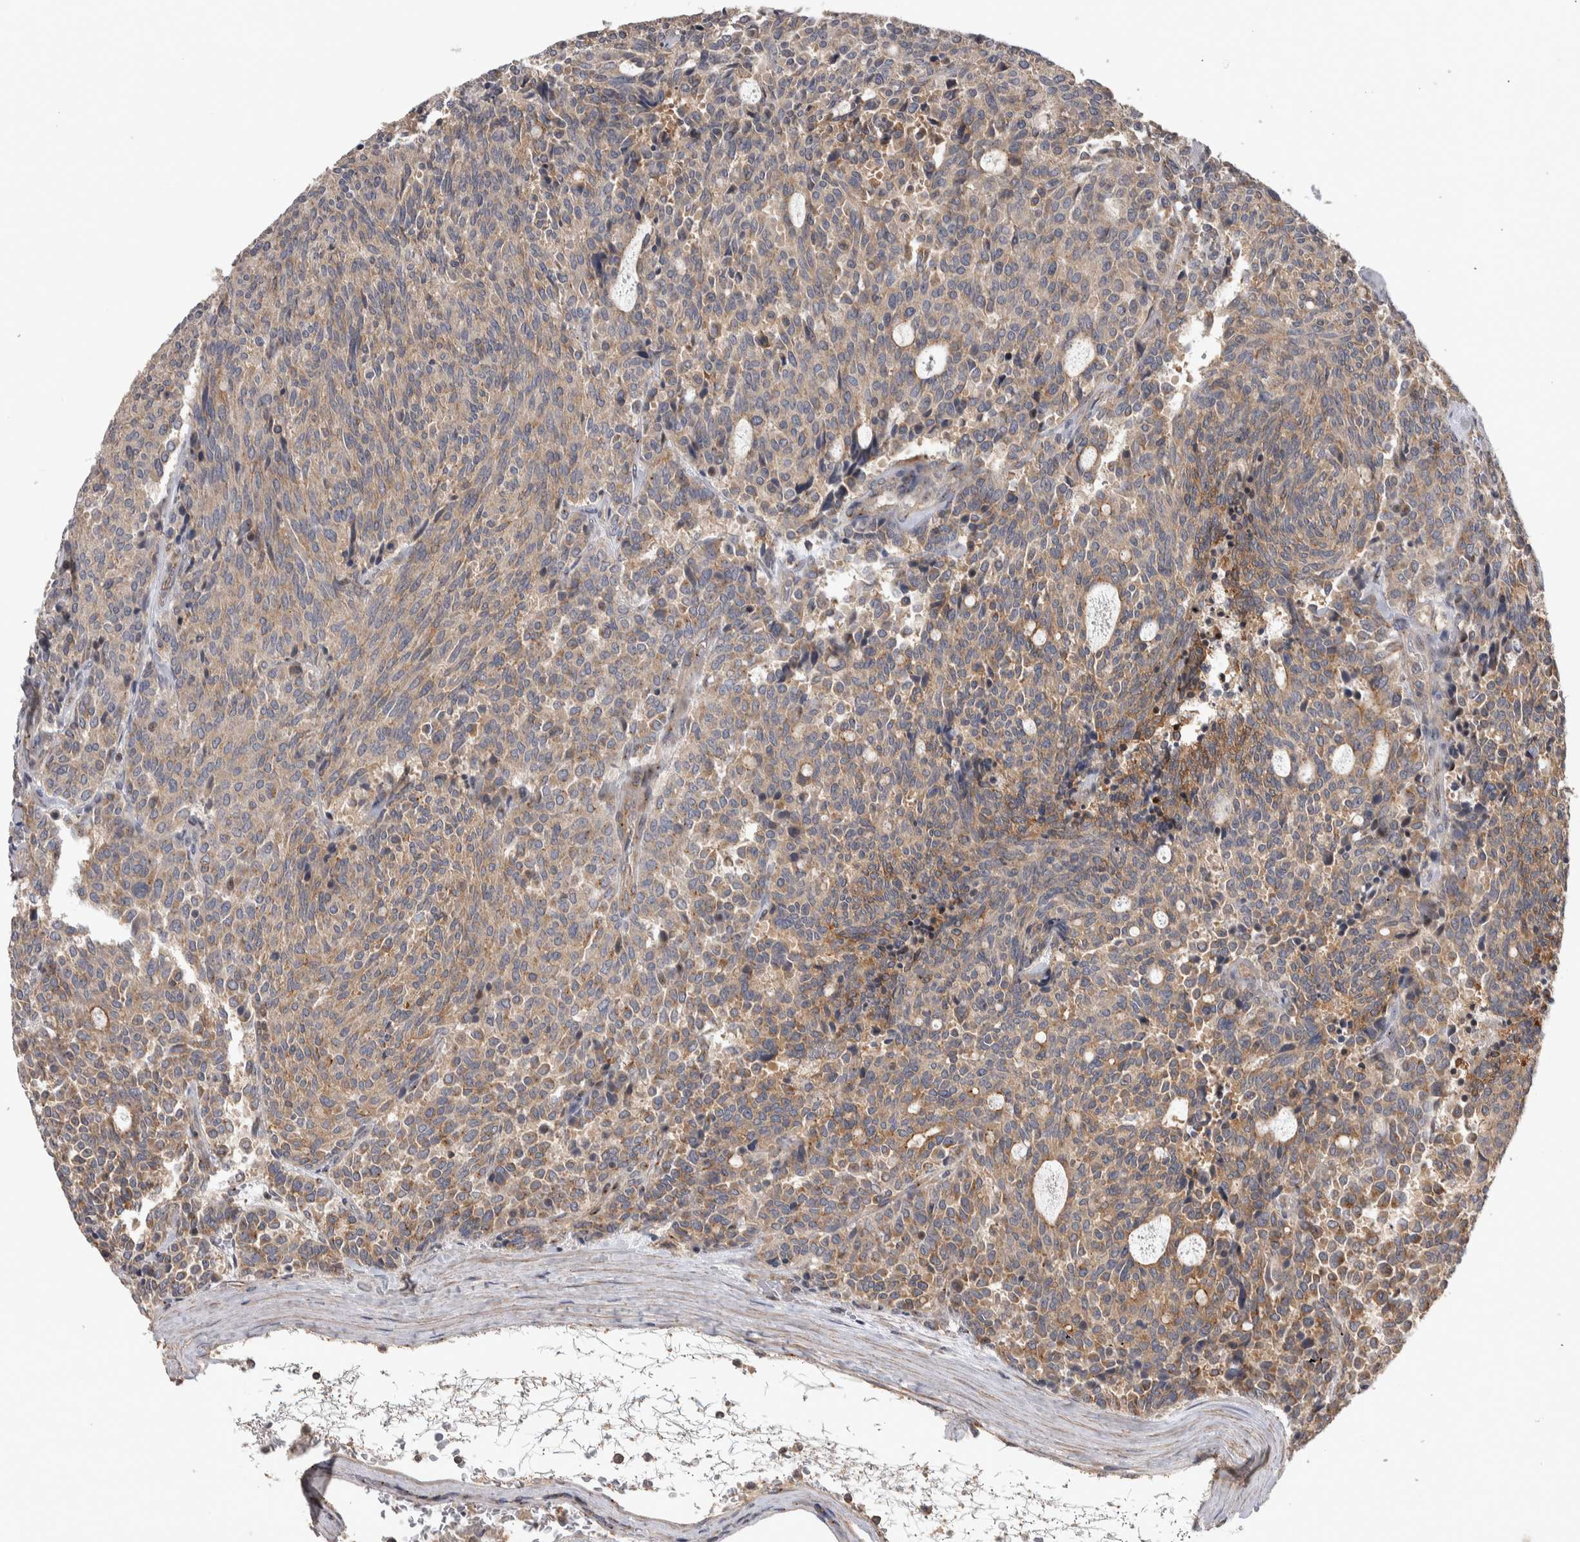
{"staining": {"intensity": "moderate", "quantity": "<25%", "location": "cytoplasmic/membranous"}, "tissue": "carcinoid", "cell_type": "Tumor cells", "image_type": "cancer", "snomed": [{"axis": "morphology", "description": "Carcinoid, malignant, NOS"}, {"axis": "topography", "description": "Pancreas"}], "caption": "This photomicrograph exhibits IHC staining of carcinoid, with low moderate cytoplasmic/membranous positivity in about <25% of tumor cells.", "gene": "IFRD1", "patient": {"sex": "female", "age": 54}}